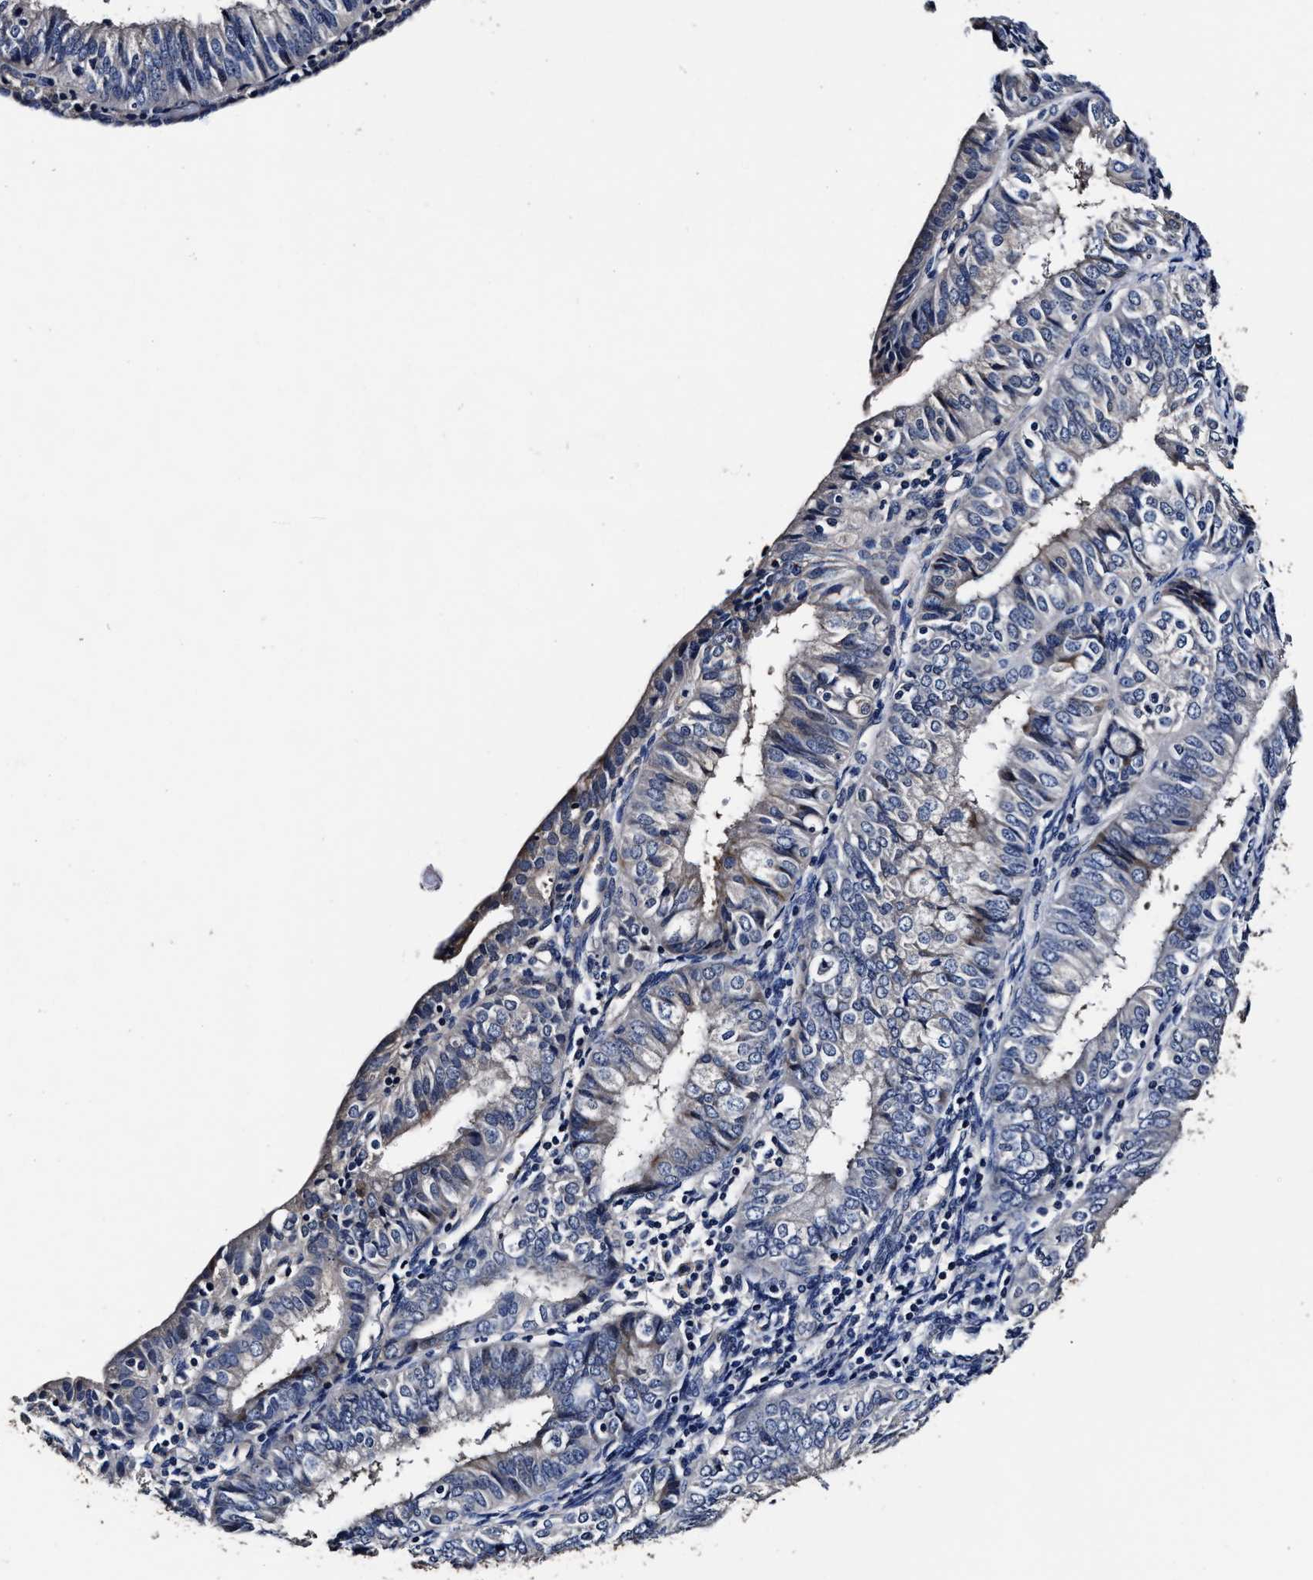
{"staining": {"intensity": "negative", "quantity": "none", "location": "none"}, "tissue": "endometrial cancer", "cell_type": "Tumor cells", "image_type": "cancer", "snomed": [{"axis": "morphology", "description": "Adenocarcinoma, NOS"}, {"axis": "topography", "description": "Endometrium"}], "caption": "High power microscopy photomicrograph of an immunohistochemistry micrograph of endometrial cancer (adenocarcinoma), revealing no significant expression in tumor cells.", "gene": "OLFML2A", "patient": {"sex": "female", "age": 58}}